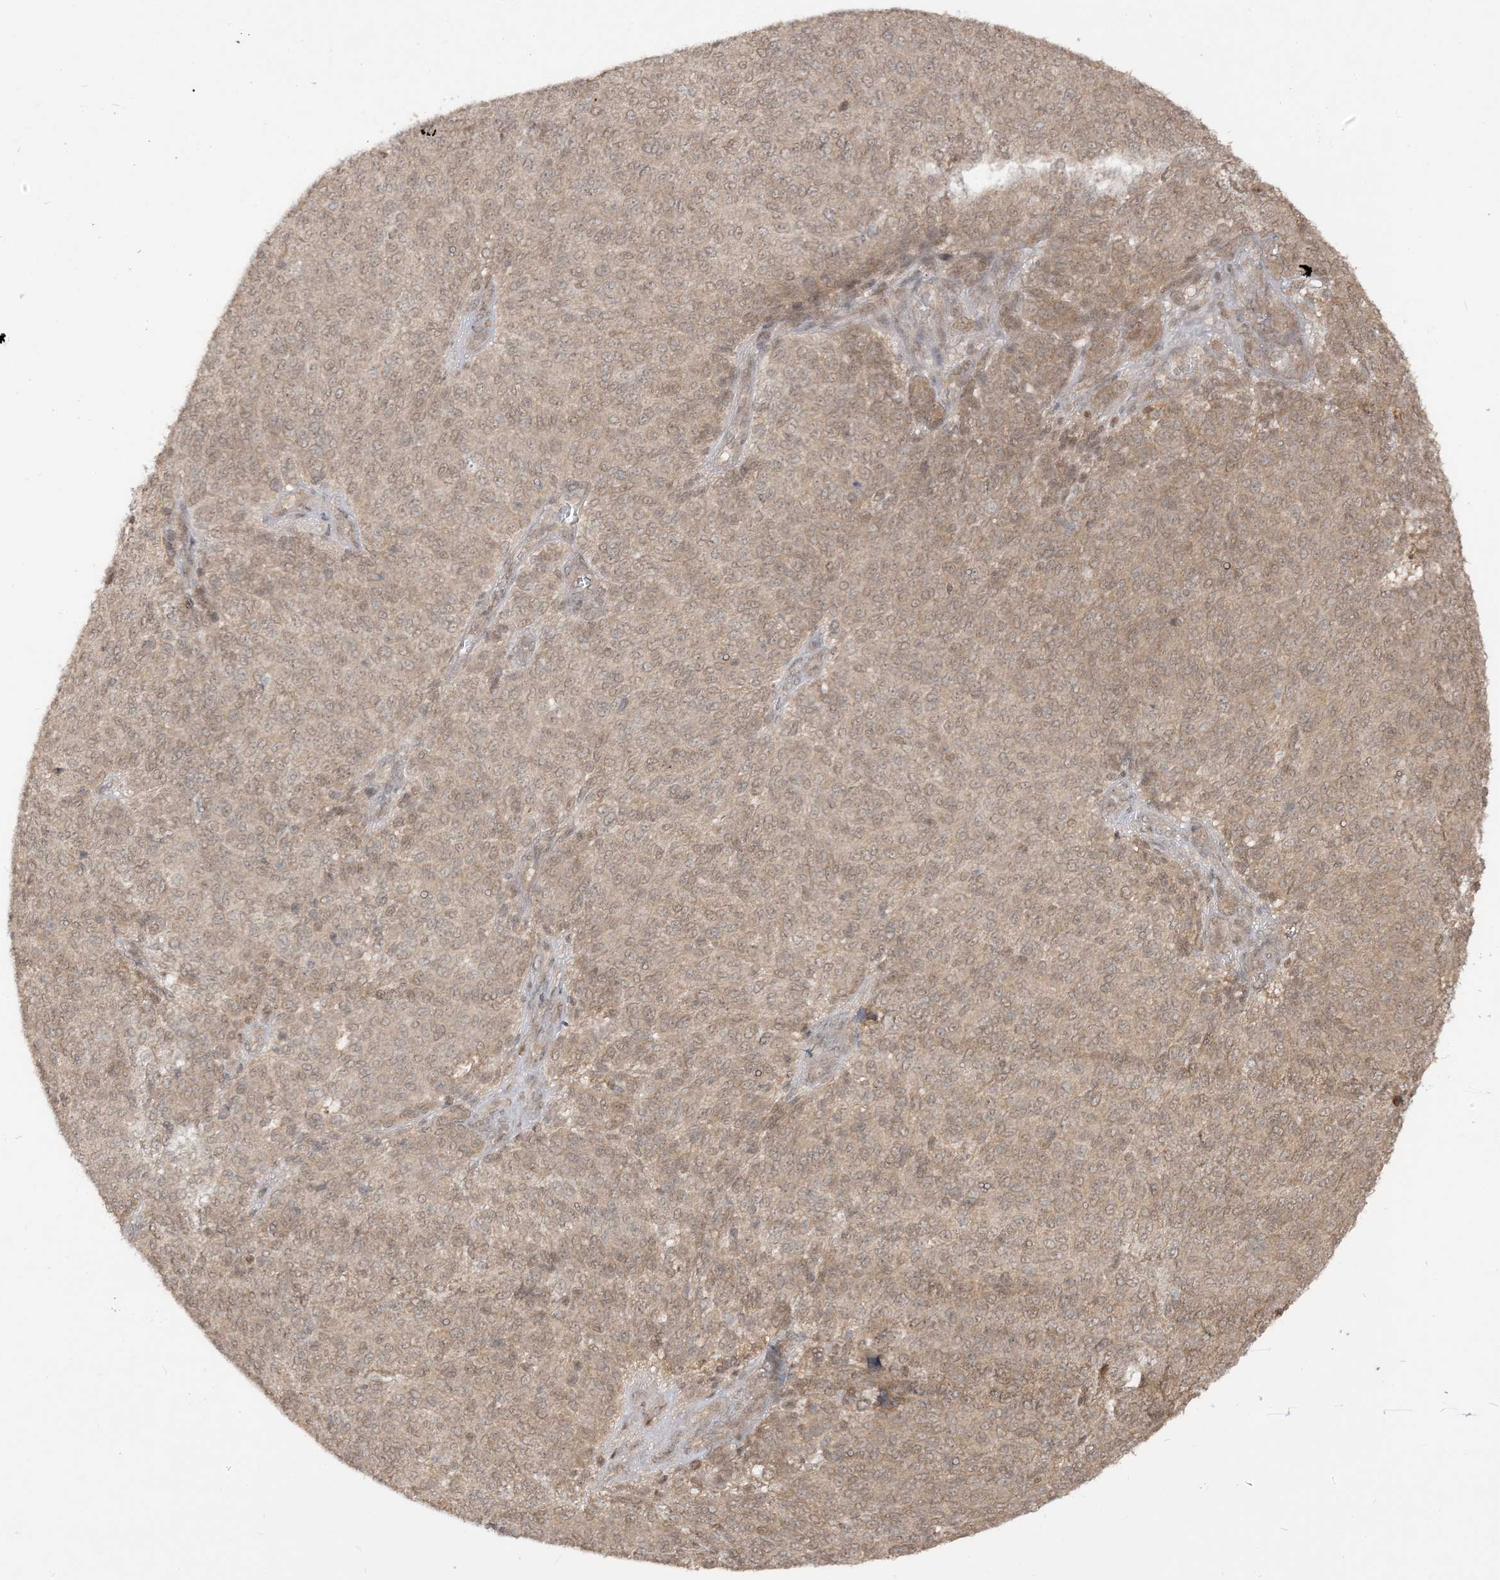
{"staining": {"intensity": "weak", "quantity": ">75%", "location": "cytoplasmic/membranous,nuclear"}, "tissue": "melanoma", "cell_type": "Tumor cells", "image_type": "cancer", "snomed": [{"axis": "morphology", "description": "Malignant melanoma, NOS"}, {"axis": "topography", "description": "Skin"}], "caption": "The micrograph shows staining of melanoma, revealing weak cytoplasmic/membranous and nuclear protein positivity (brown color) within tumor cells. (DAB IHC with brightfield microscopy, high magnification).", "gene": "TBCC", "patient": {"sex": "male", "age": 73}}